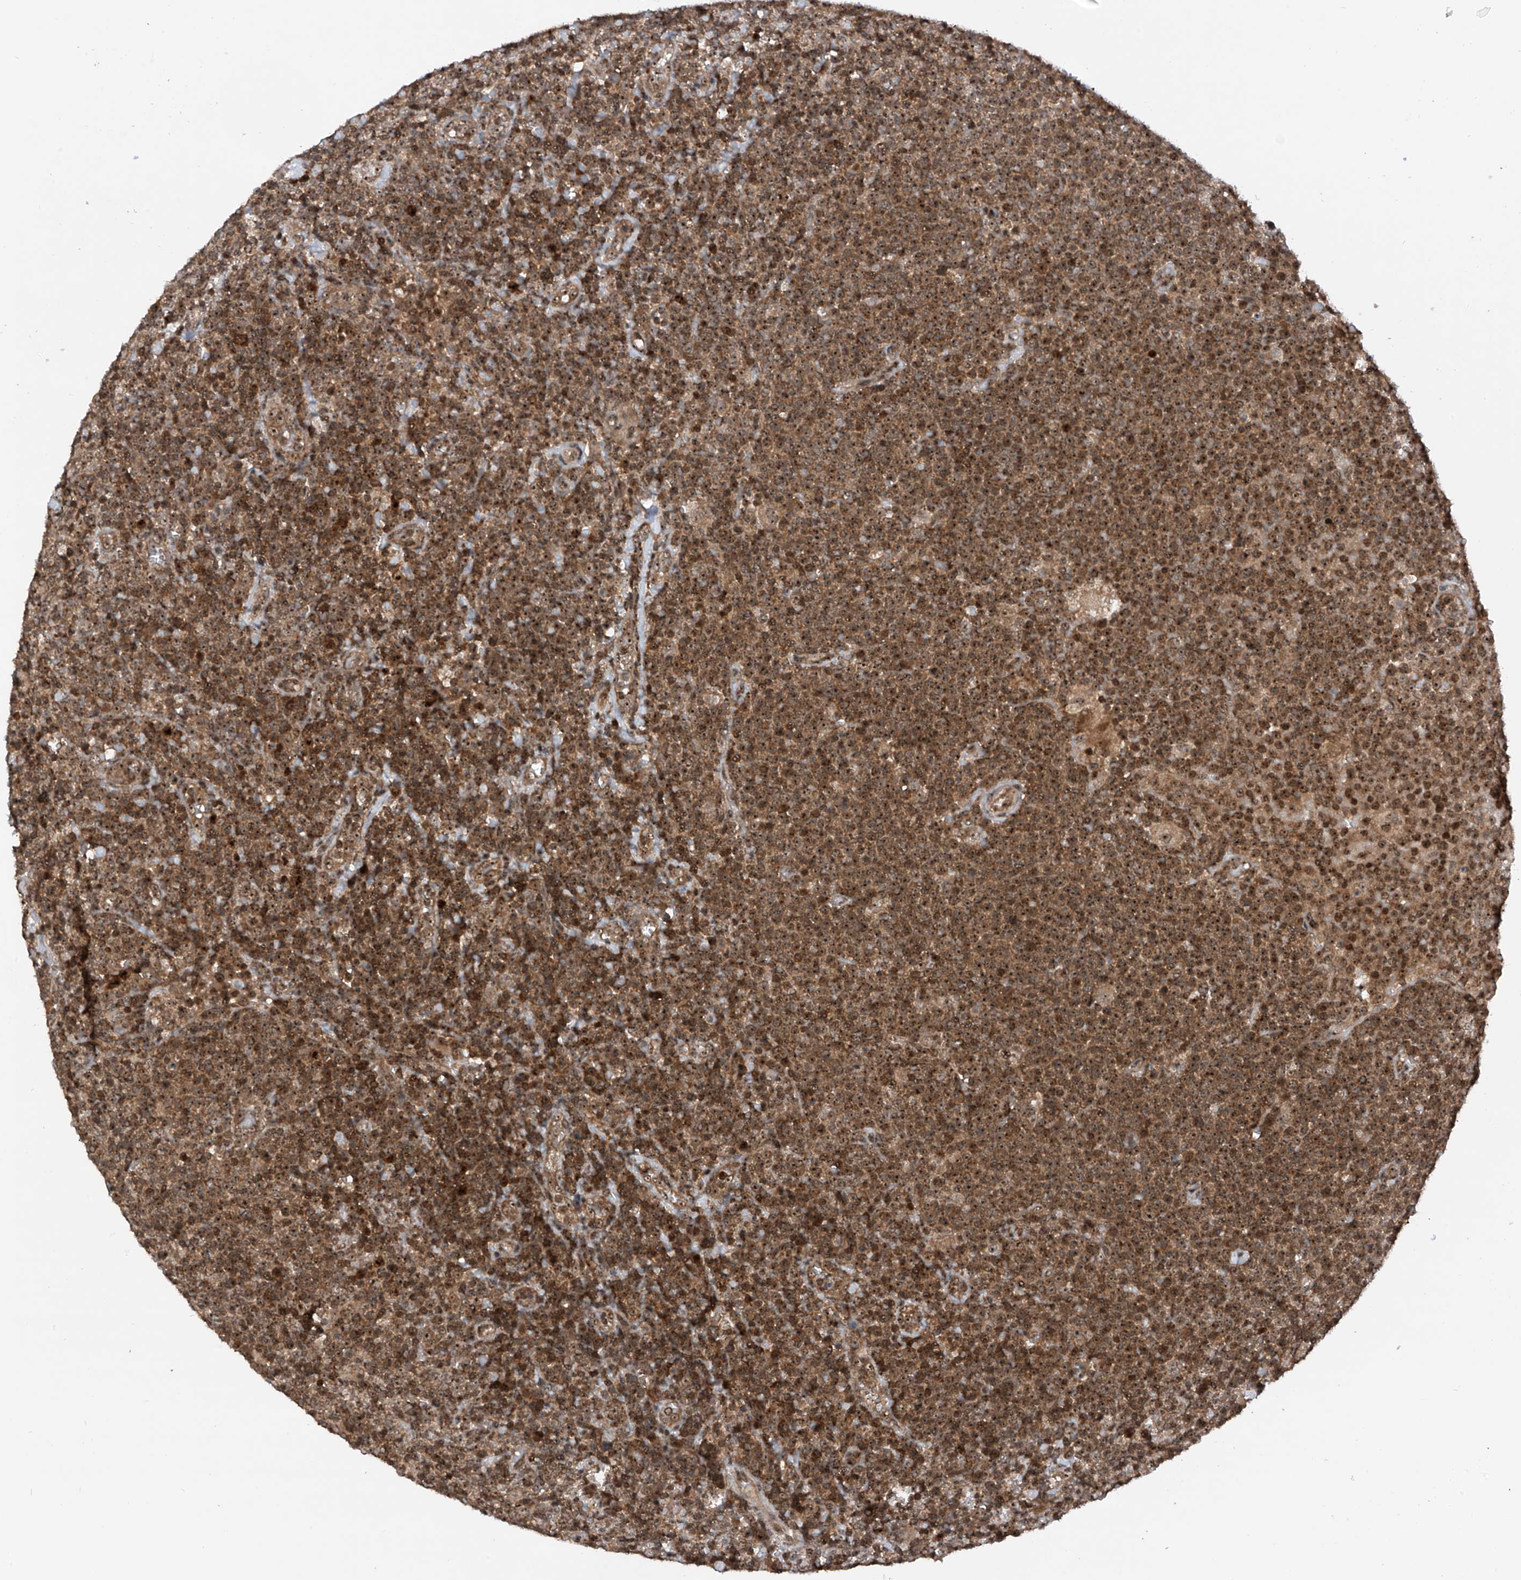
{"staining": {"intensity": "moderate", "quantity": ">75%", "location": "cytoplasmic/membranous,nuclear"}, "tissue": "lymphoma", "cell_type": "Tumor cells", "image_type": "cancer", "snomed": [{"axis": "morphology", "description": "Malignant lymphoma, non-Hodgkin's type, High grade"}, {"axis": "topography", "description": "Lymph node"}], "caption": "High-power microscopy captured an IHC histopathology image of lymphoma, revealing moderate cytoplasmic/membranous and nuclear positivity in about >75% of tumor cells.", "gene": "C1orf131", "patient": {"sex": "male", "age": 61}}